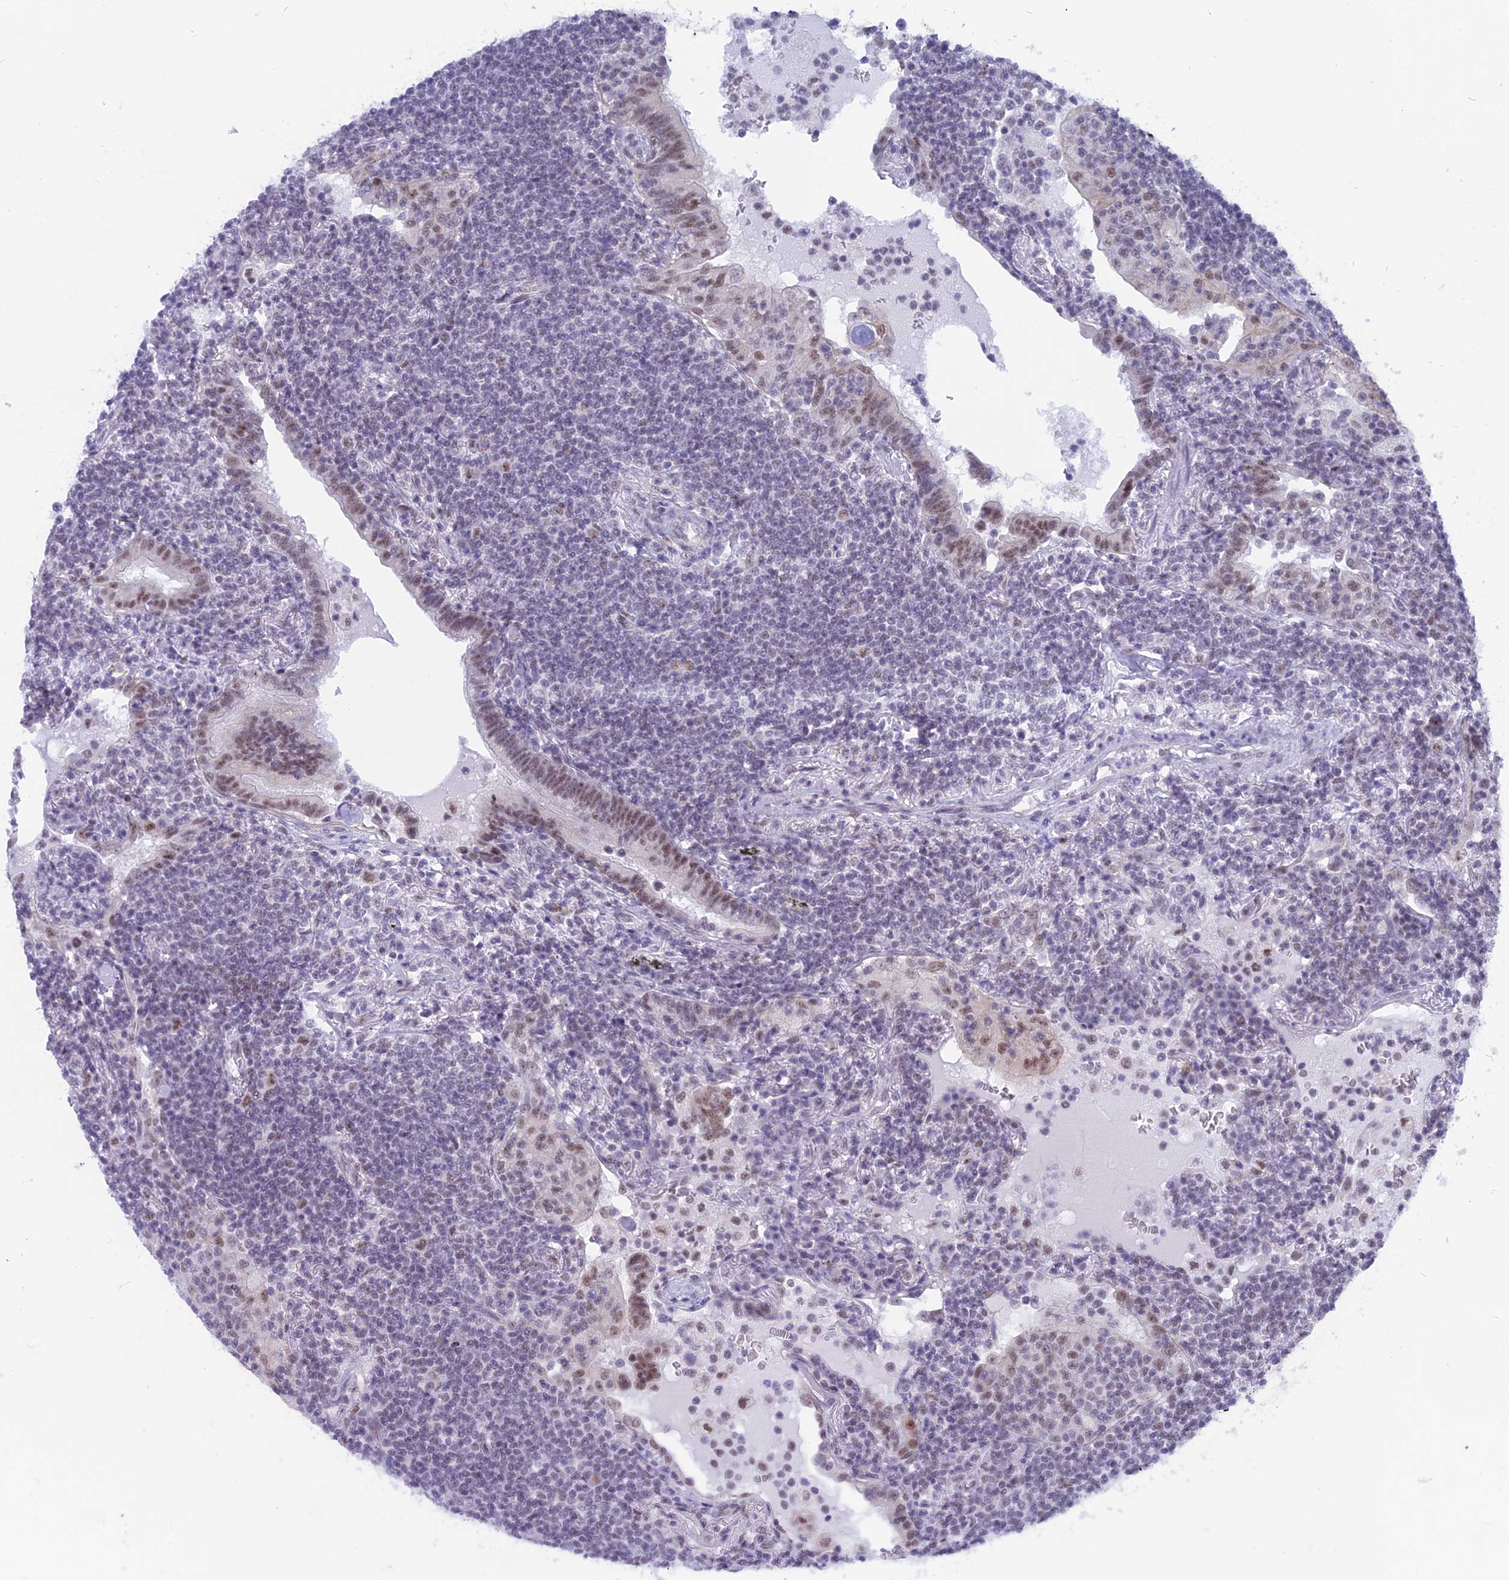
{"staining": {"intensity": "negative", "quantity": "none", "location": "none"}, "tissue": "lymphoma", "cell_type": "Tumor cells", "image_type": "cancer", "snomed": [{"axis": "morphology", "description": "Malignant lymphoma, non-Hodgkin's type, Low grade"}, {"axis": "topography", "description": "Lung"}], "caption": "The micrograph exhibits no significant expression in tumor cells of low-grade malignant lymphoma, non-Hodgkin's type.", "gene": "SRSF5", "patient": {"sex": "female", "age": 71}}